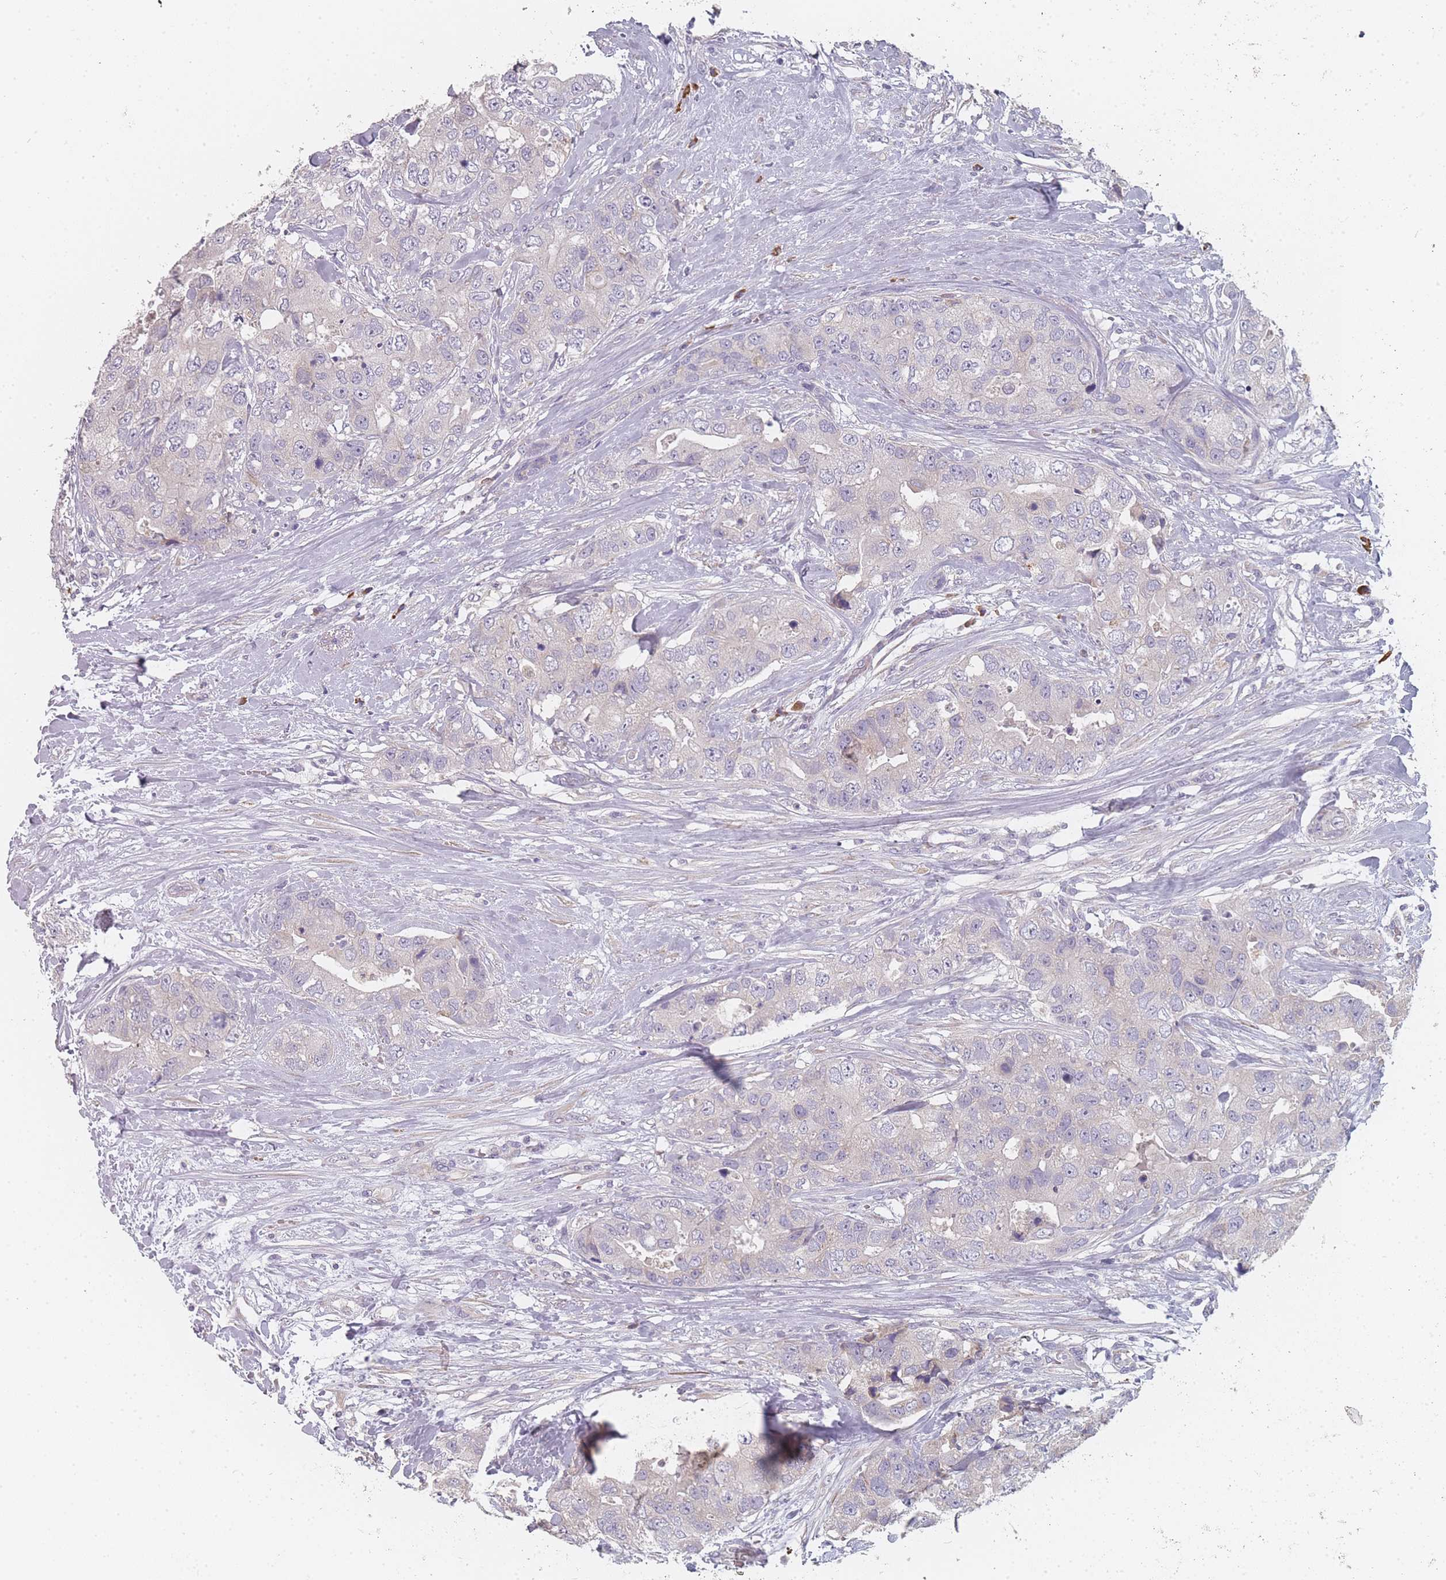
{"staining": {"intensity": "negative", "quantity": "none", "location": "none"}, "tissue": "breast cancer", "cell_type": "Tumor cells", "image_type": "cancer", "snomed": [{"axis": "morphology", "description": "Duct carcinoma"}, {"axis": "topography", "description": "Breast"}], "caption": "Tumor cells are negative for protein expression in human breast cancer.", "gene": "SLC35E4", "patient": {"sex": "female", "age": 62}}